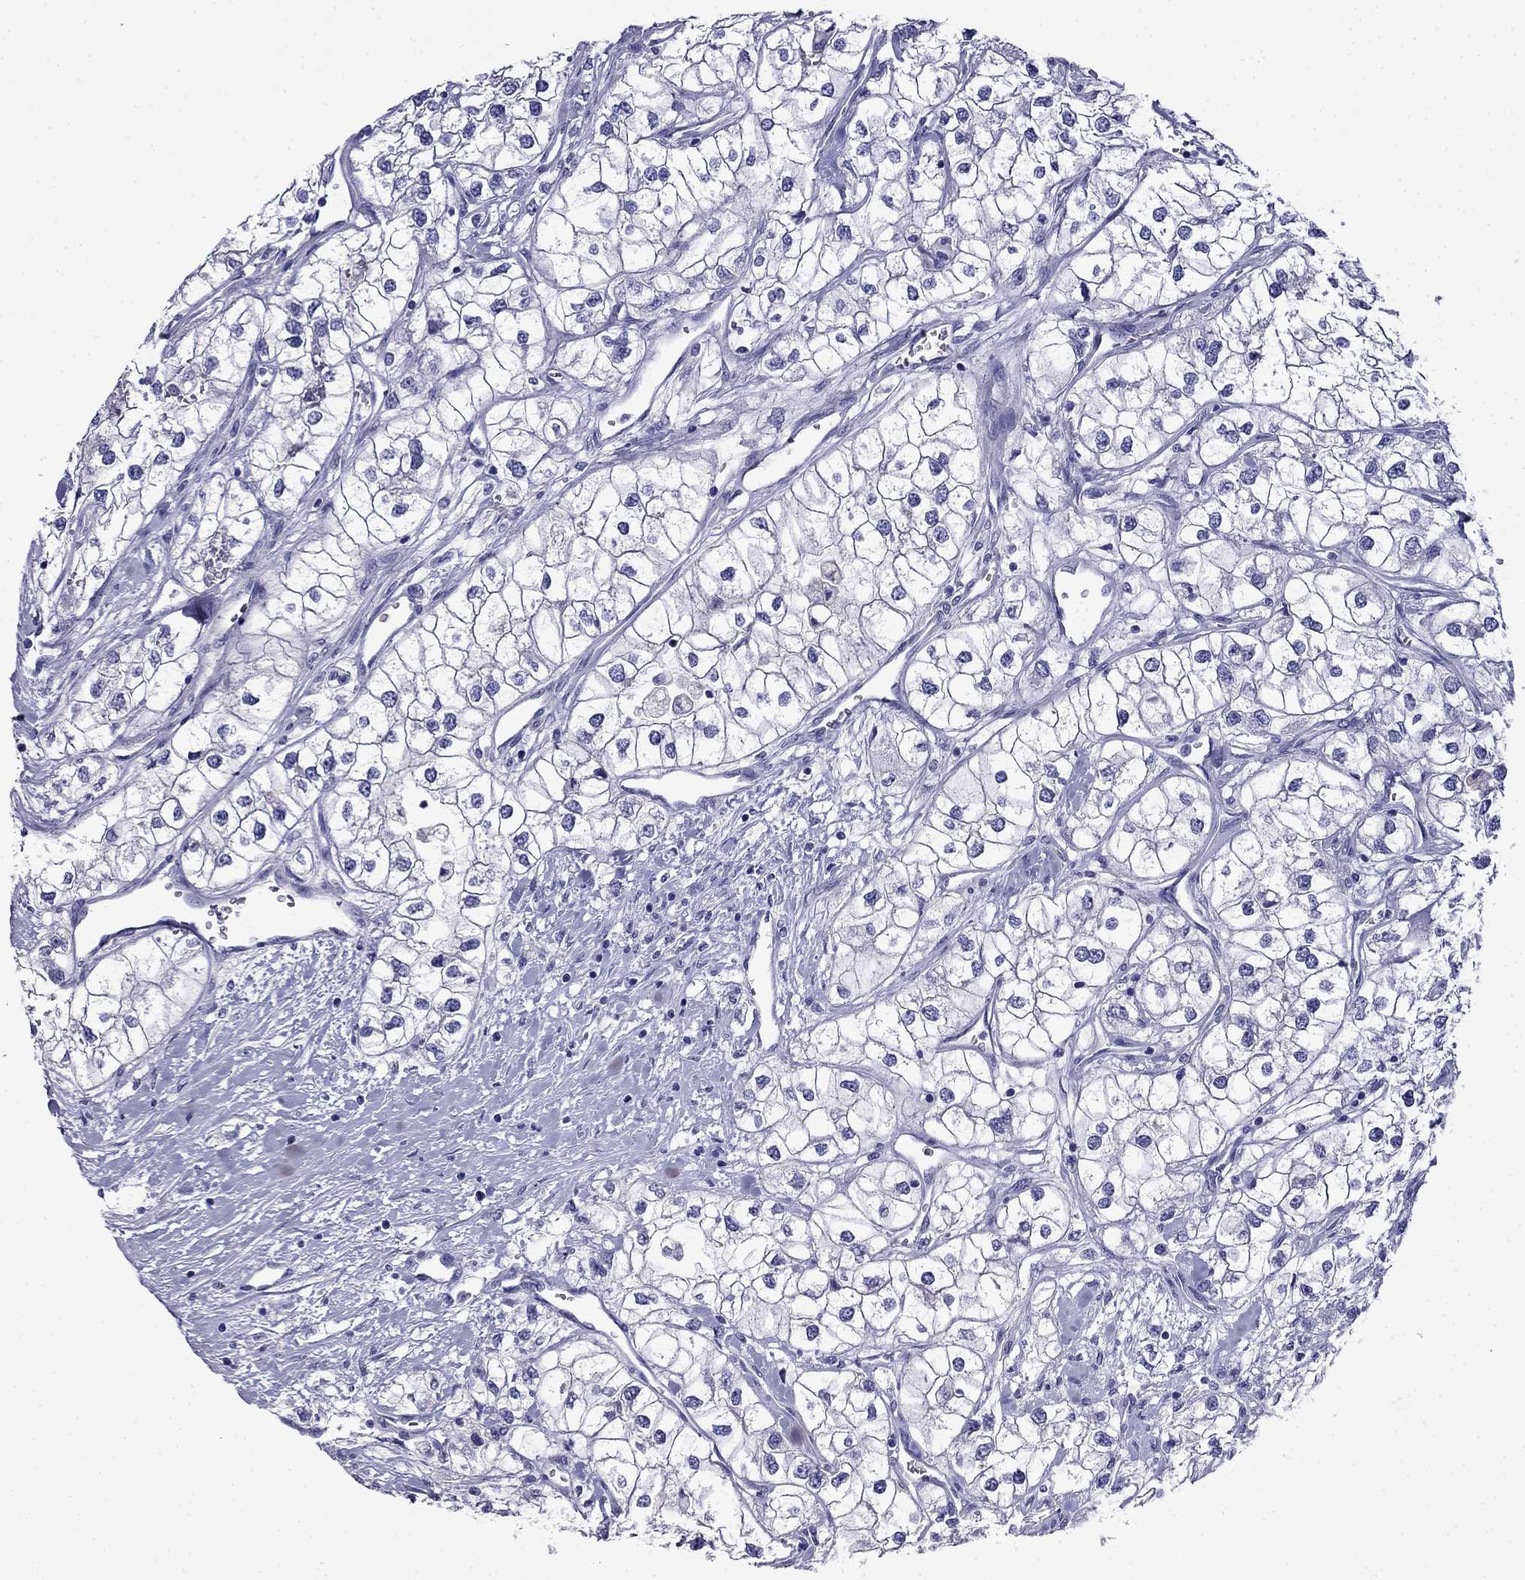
{"staining": {"intensity": "negative", "quantity": "none", "location": "none"}, "tissue": "renal cancer", "cell_type": "Tumor cells", "image_type": "cancer", "snomed": [{"axis": "morphology", "description": "Adenocarcinoma, NOS"}, {"axis": "topography", "description": "Kidney"}], "caption": "Immunohistochemistry (IHC) image of neoplastic tissue: human renal adenocarcinoma stained with DAB reveals no significant protein expression in tumor cells.", "gene": "MYO15A", "patient": {"sex": "male", "age": 59}}